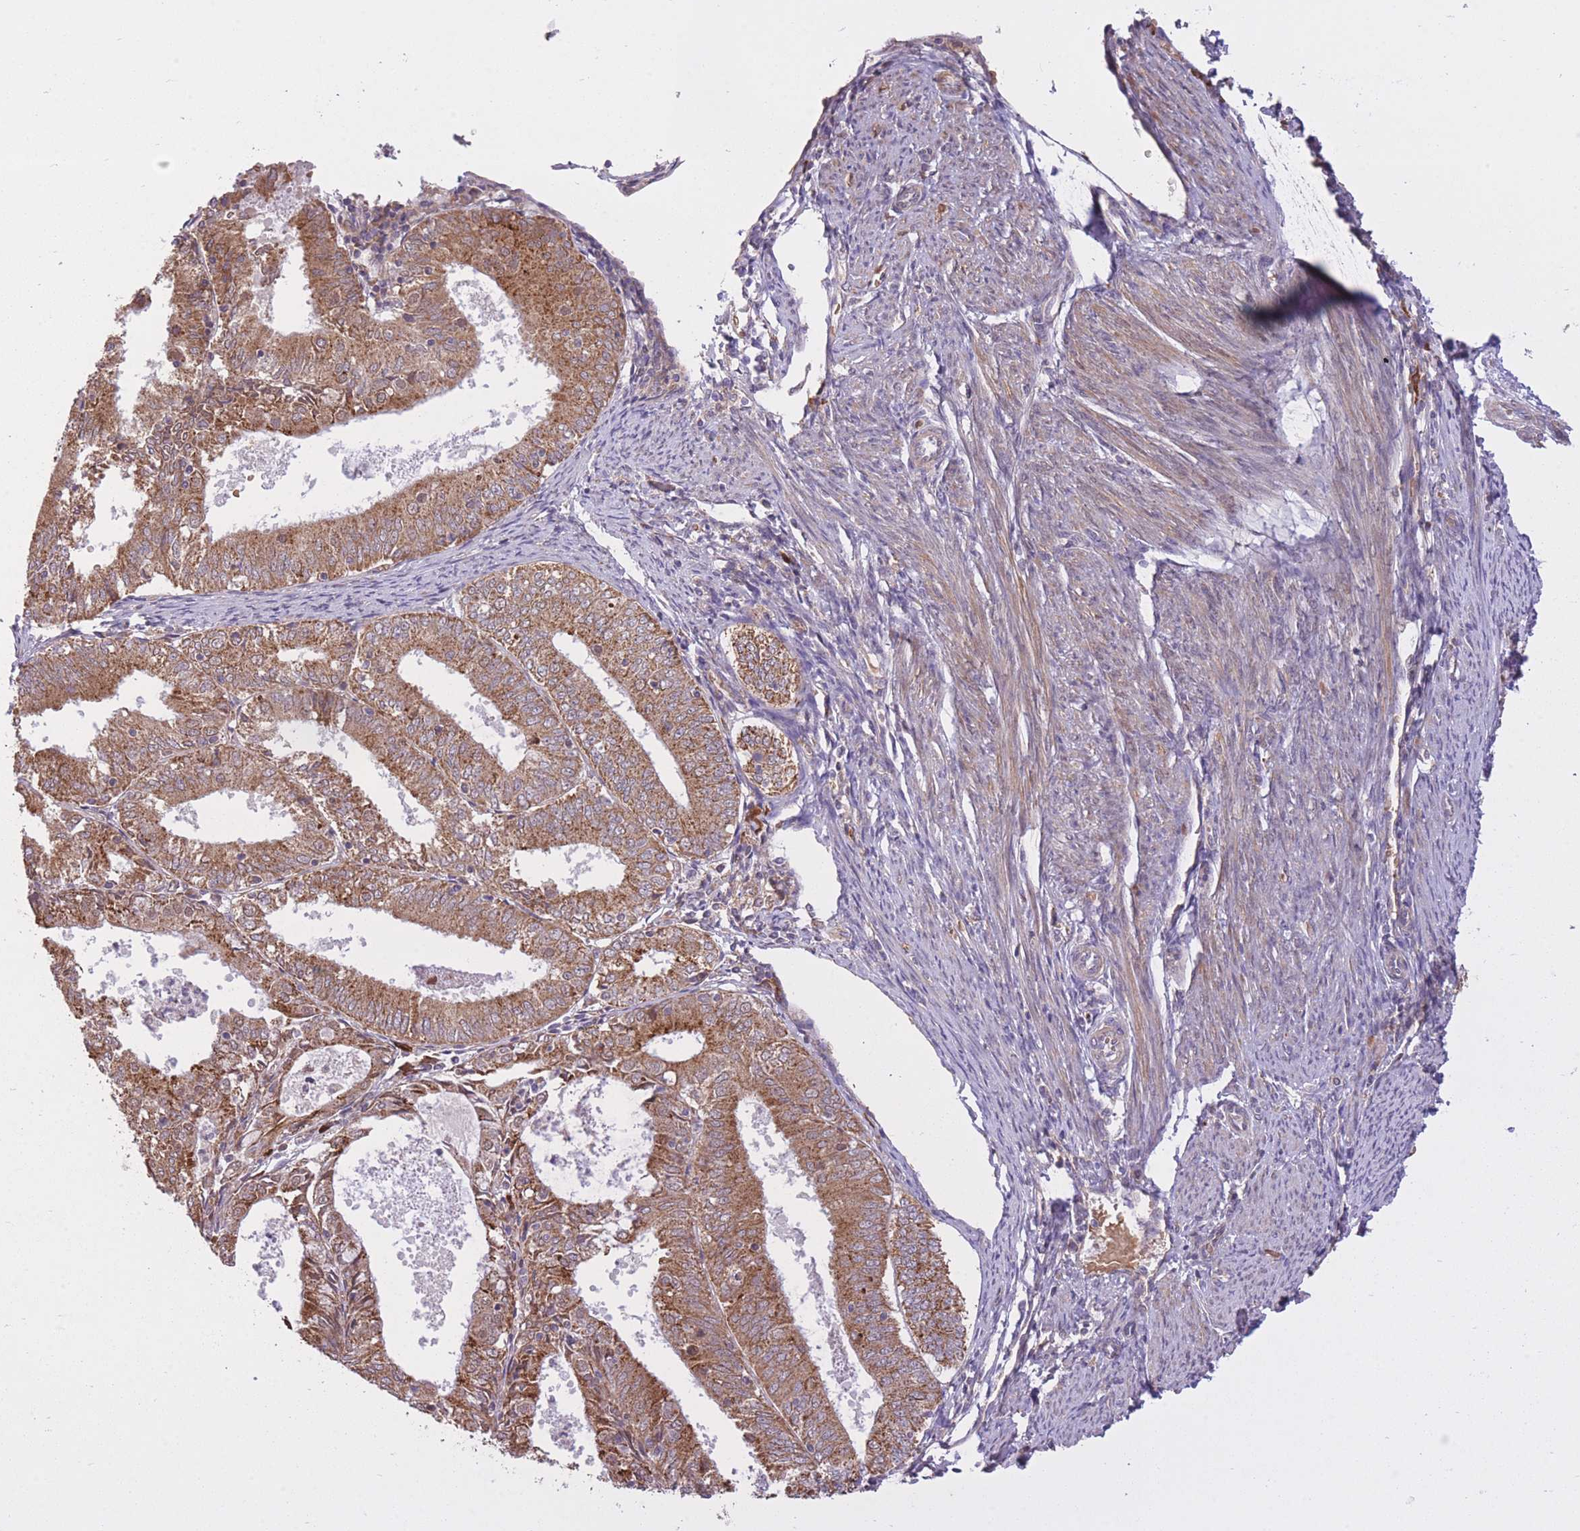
{"staining": {"intensity": "moderate", "quantity": ">75%", "location": "cytoplasmic/membranous"}, "tissue": "endometrial cancer", "cell_type": "Tumor cells", "image_type": "cancer", "snomed": [{"axis": "morphology", "description": "Adenocarcinoma, NOS"}, {"axis": "topography", "description": "Endometrium"}], "caption": "Immunohistochemistry (IHC) staining of adenocarcinoma (endometrial), which shows medium levels of moderate cytoplasmic/membranous staining in about >75% of tumor cells indicating moderate cytoplasmic/membranous protein expression. The staining was performed using DAB (3,3'-diaminobenzidine) (brown) for protein detection and nuclei were counterstained in hematoxylin (blue).", "gene": "POLR3F", "patient": {"sex": "female", "age": 57}}